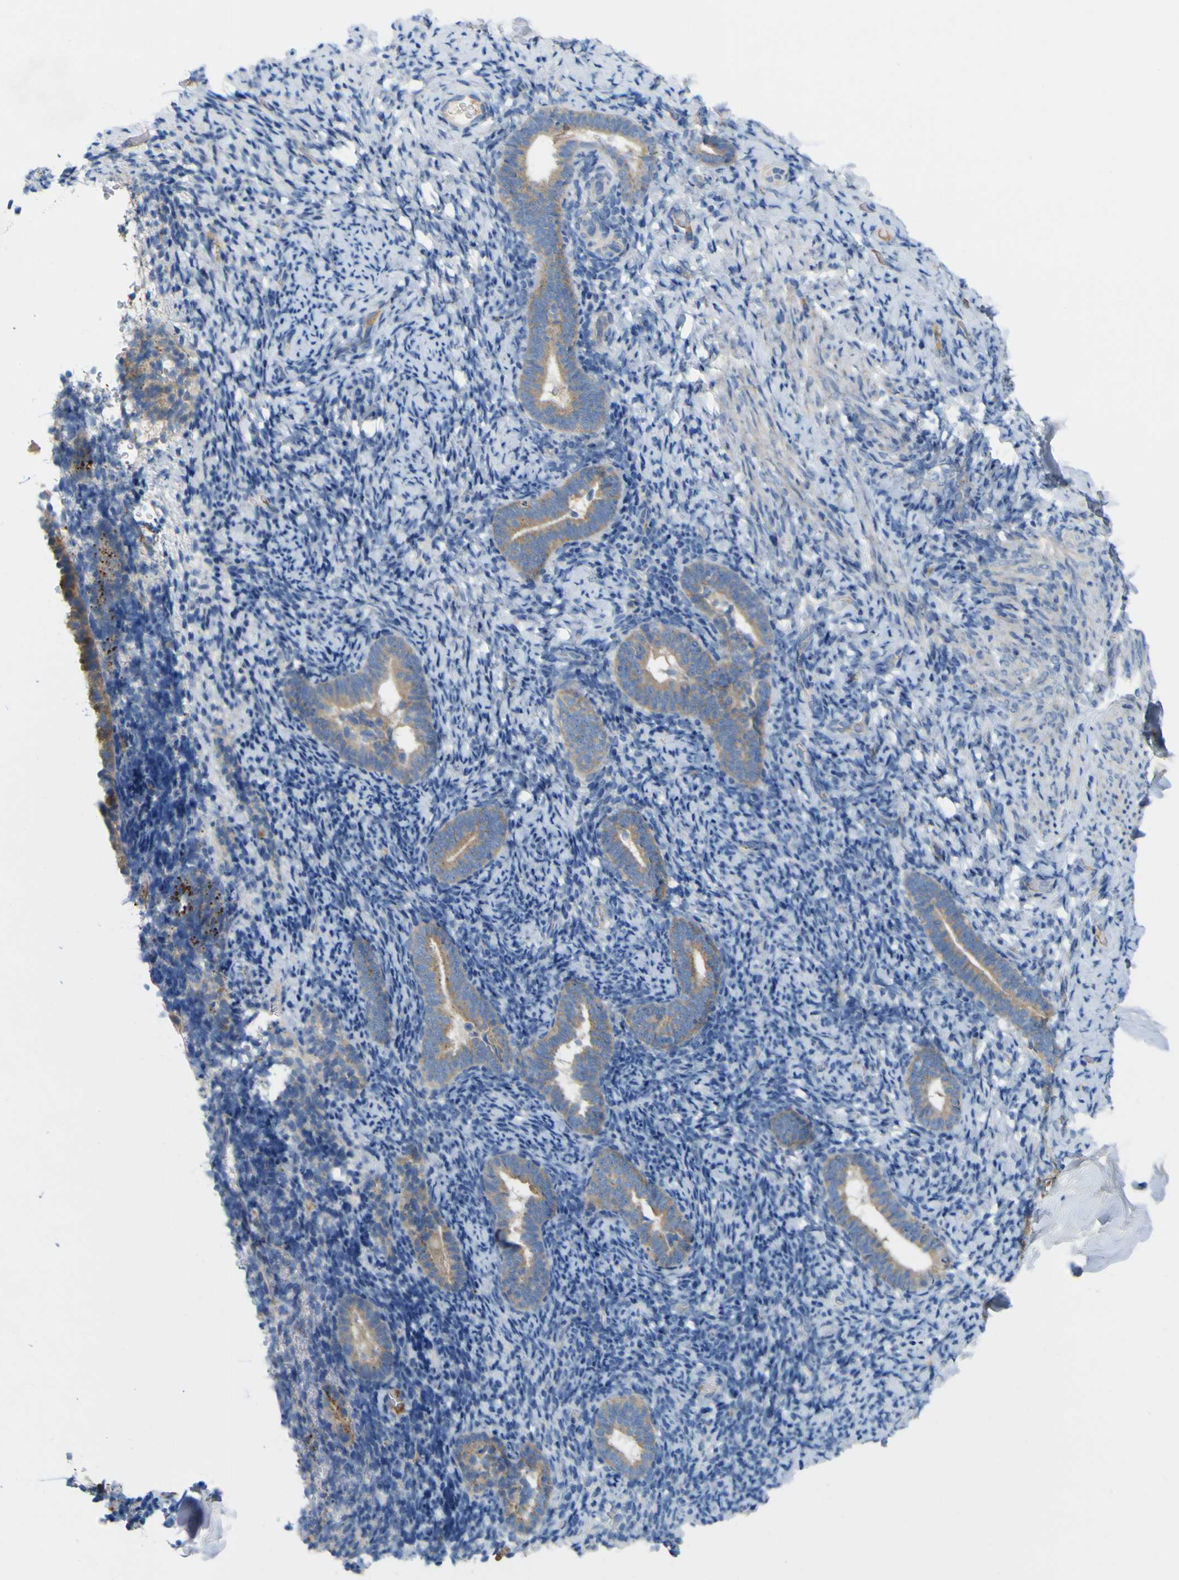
{"staining": {"intensity": "negative", "quantity": "none", "location": "none"}, "tissue": "endometrium", "cell_type": "Cells in endometrial stroma", "image_type": "normal", "snomed": [{"axis": "morphology", "description": "Normal tissue, NOS"}, {"axis": "topography", "description": "Endometrium"}], "caption": "IHC histopathology image of normal human endometrium stained for a protein (brown), which shows no staining in cells in endometrial stroma.", "gene": "MYEOV", "patient": {"sex": "female", "age": 51}}